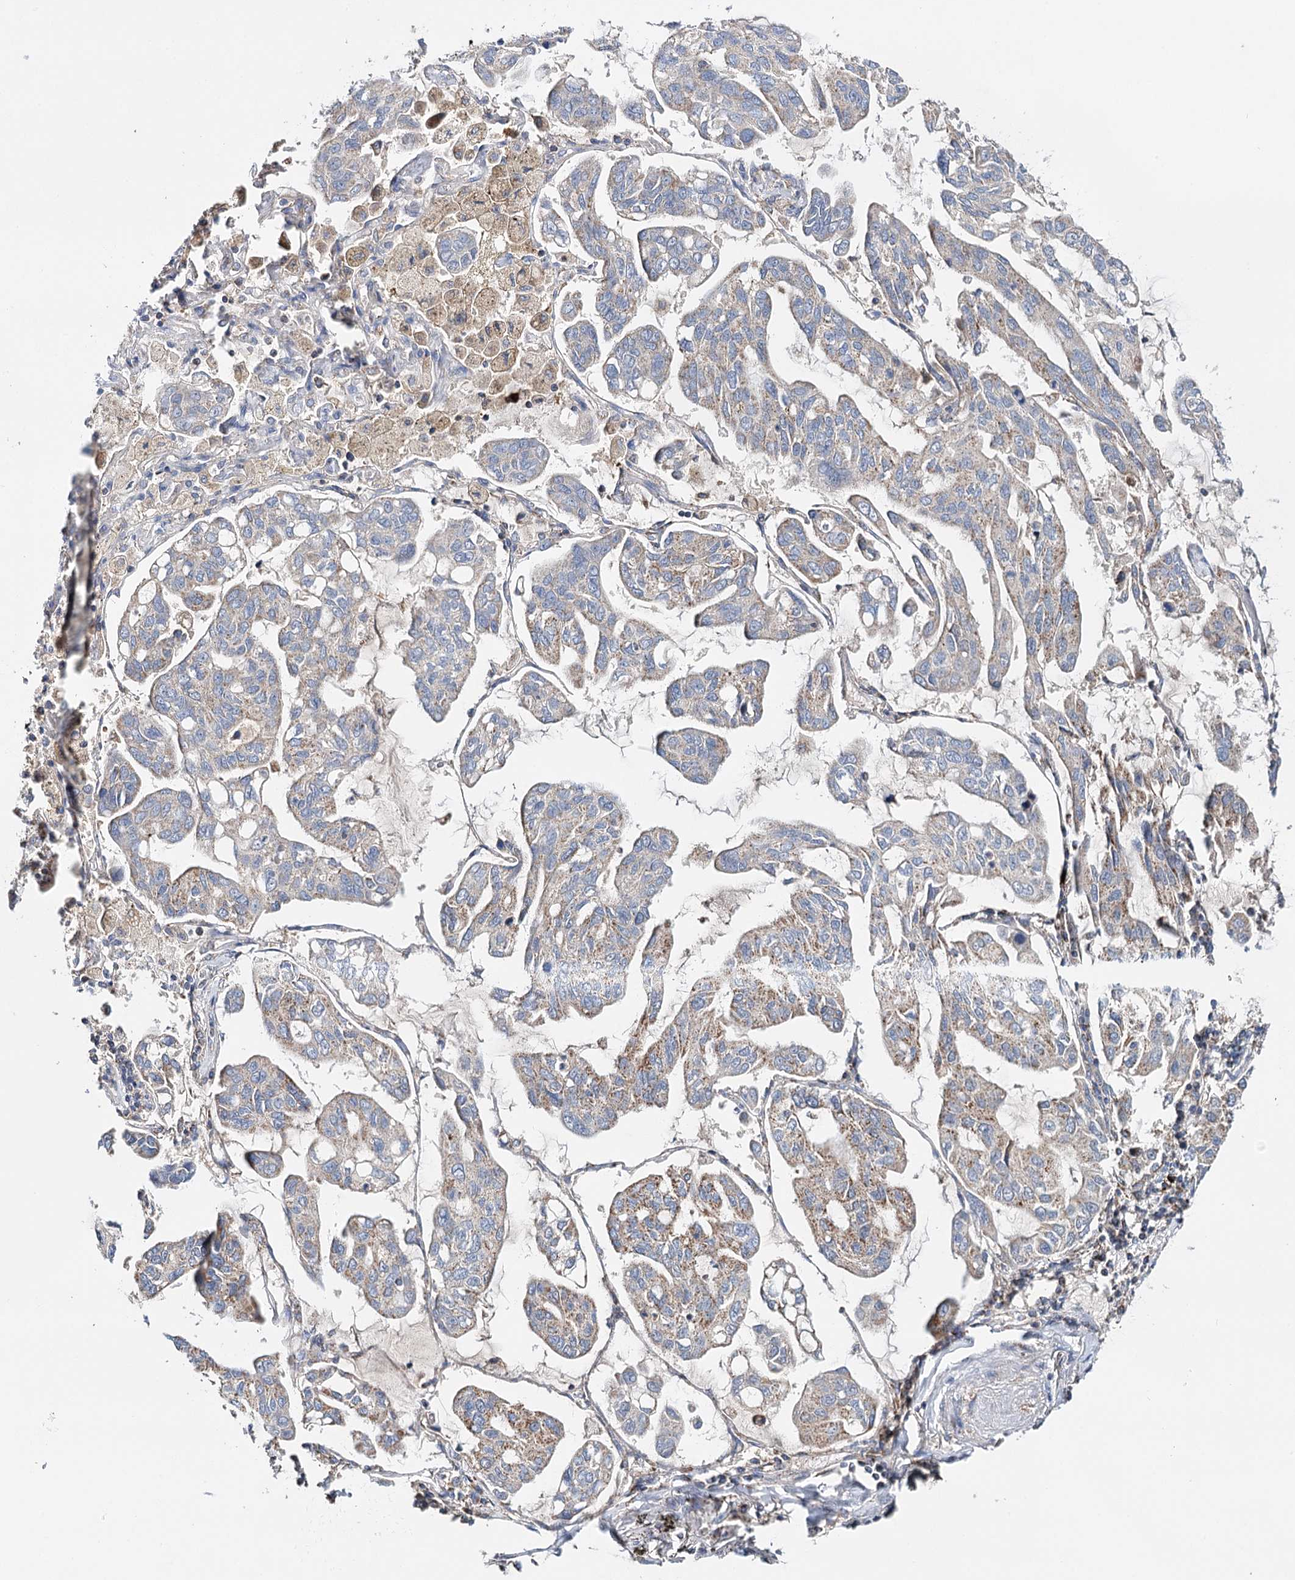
{"staining": {"intensity": "weak", "quantity": "<25%", "location": "cytoplasmic/membranous"}, "tissue": "lung cancer", "cell_type": "Tumor cells", "image_type": "cancer", "snomed": [{"axis": "morphology", "description": "Adenocarcinoma, NOS"}, {"axis": "topography", "description": "Lung"}], "caption": "The micrograph reveals no significant positivity in tumor cells of adenocarcinoma (lung).", "gene": "CFAP46", "patient": {"sex": "male", "age": 64}}